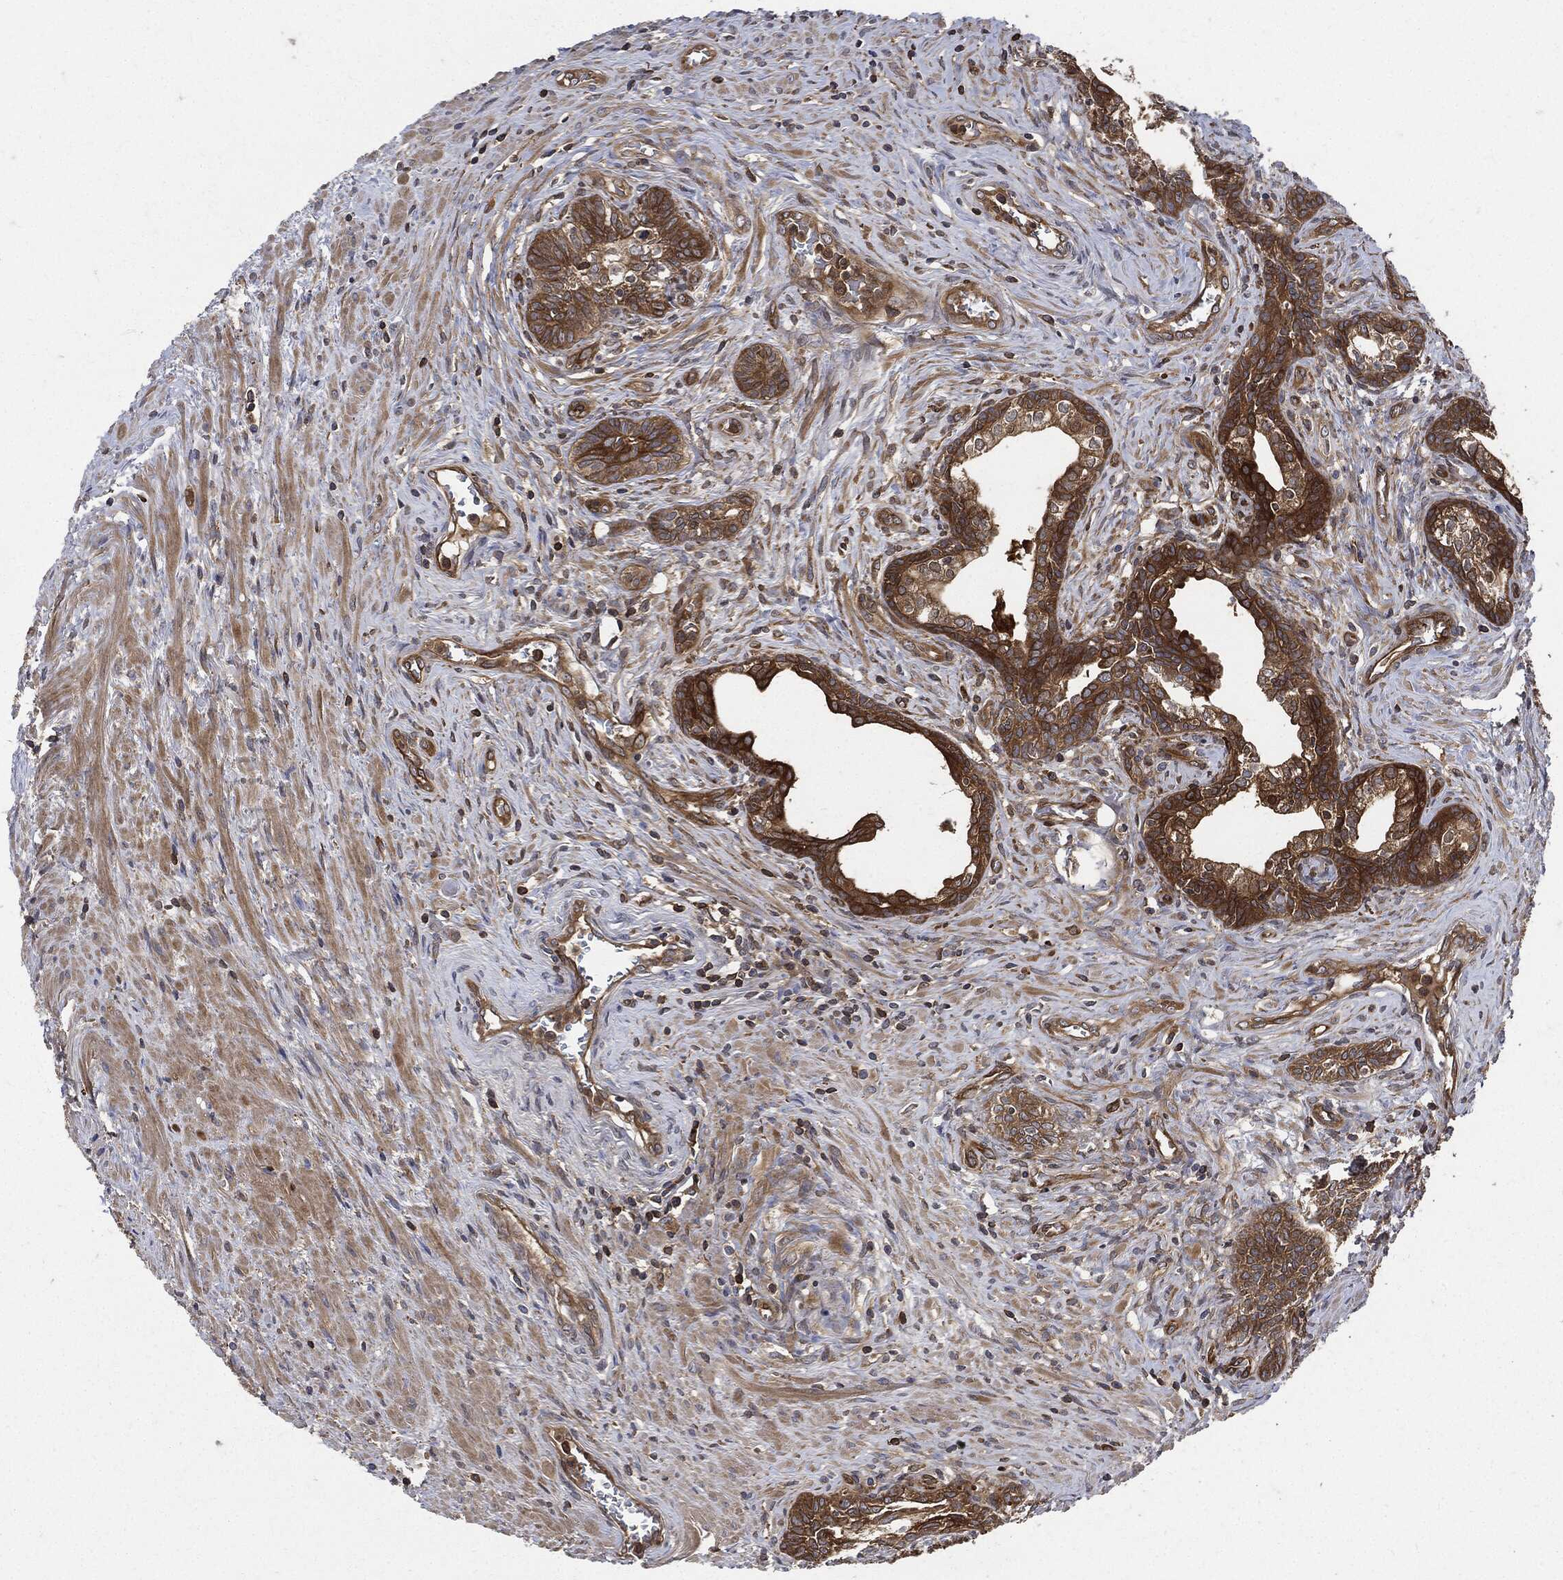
{"staining": {"intensity": "strong", "quantity": ">75%", "location": "cytoplasmic/membranous"}, "tissue": "prostate cancer", "cell_type": "Tumor cells", "image_type": "cancer", "snomed": [{"axis": "morphology", "description": "Adenocarcinoma, NOS"}, {"axis": "morphology", "description": "Adenocarcinoma, High grade"}, {"axis": "topography", "description": "Prostate"}], "caption": "Strong cytoplasmic/membranous staining for a protein is seen in about >75% of tumor cells of prostate cancer (adenocarcinoma) using immunohistochemistry (IHC).", "gene": "XPNPEP1", "patient": {"sex": "male", "age": 61}}